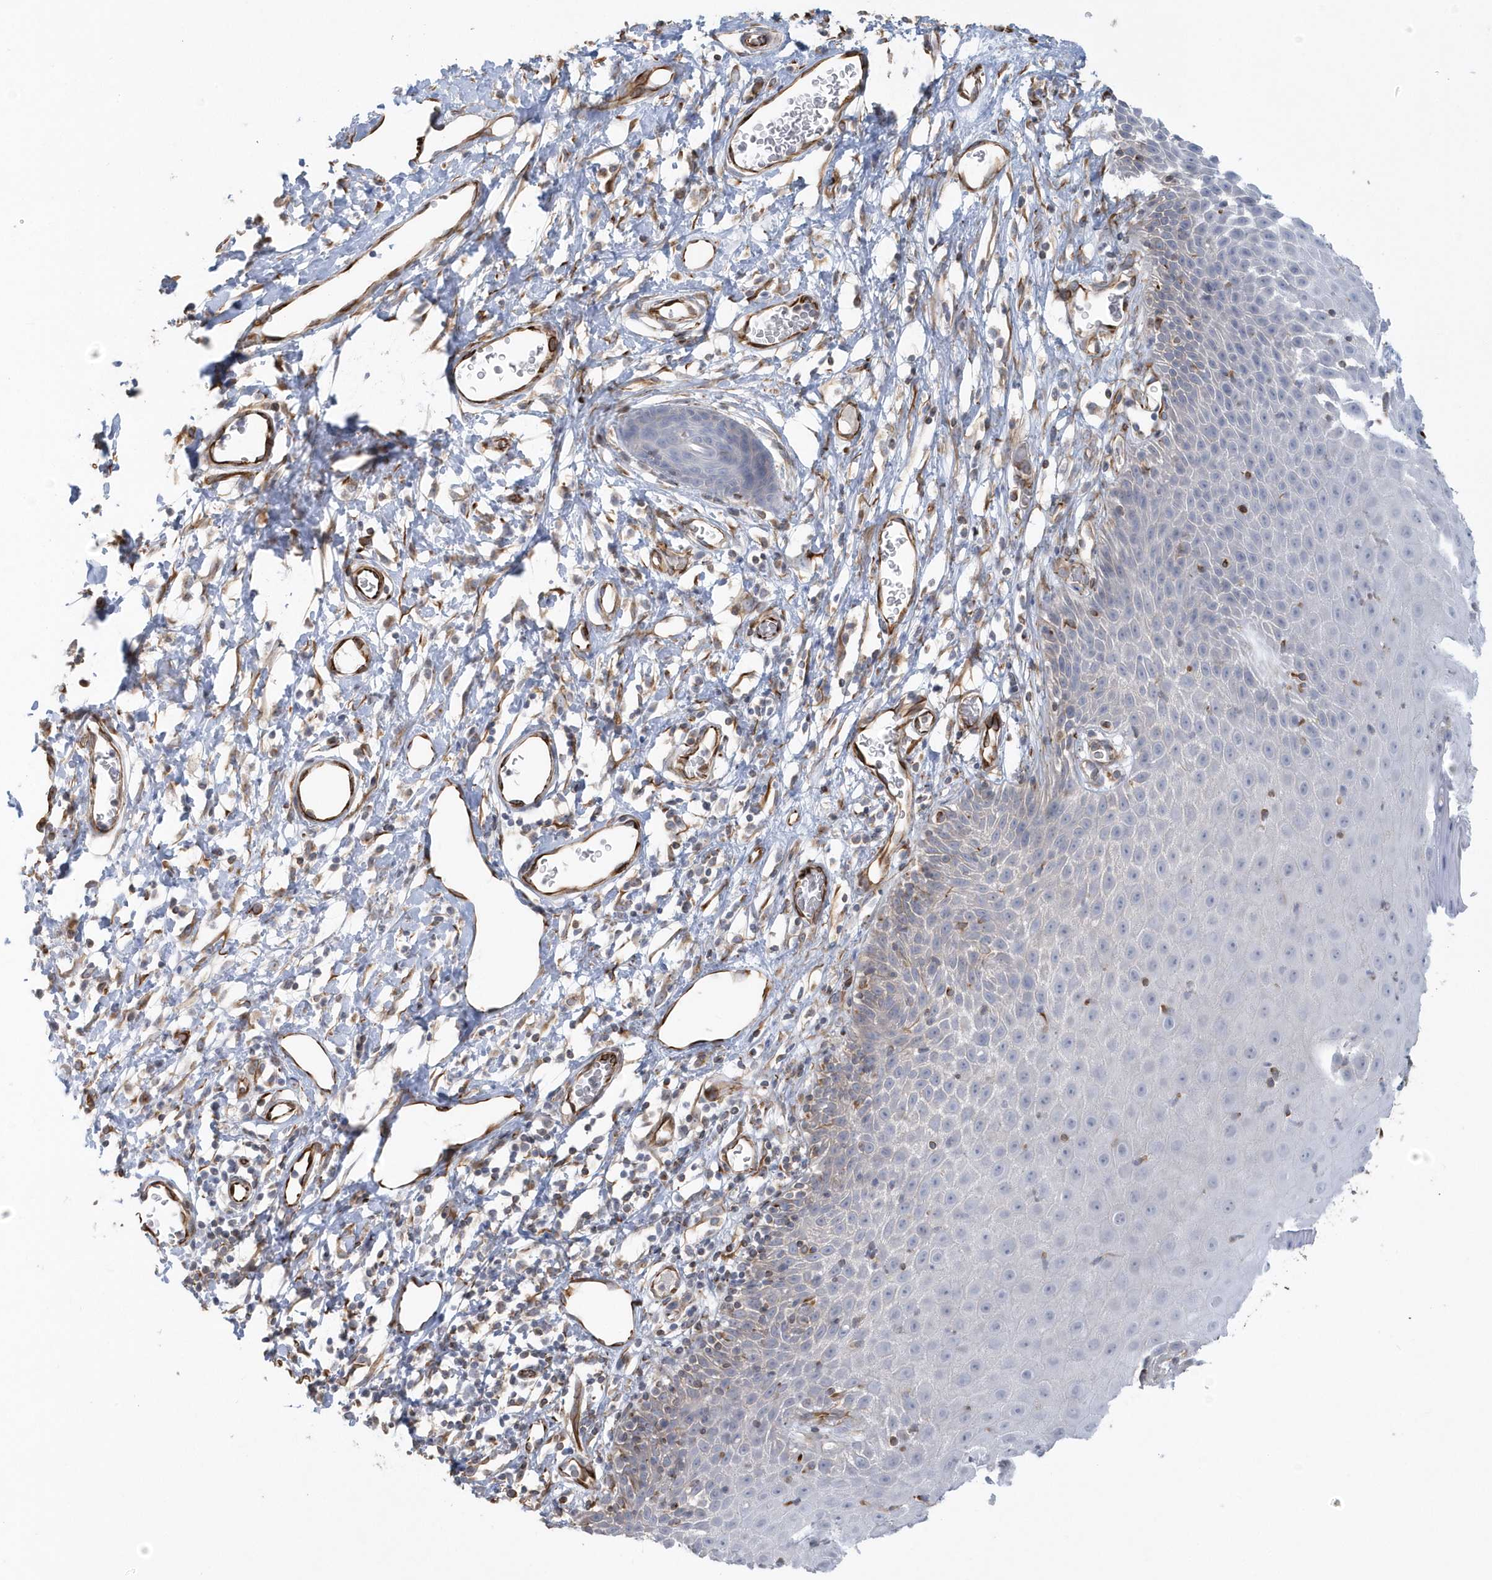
{"staining": {"intensity": "moderate", "quantity": "<25%", "location": "cytoplasmic/membranous"}, "tissue": "skin", "cell_type": "Epidermal cells", "image_type": "normal", "snomed": [{"axis": "morphology", "description": "Normal tissue, NOS"}, {"axis": "topography", "description": "Vulva"}], "caption": "Protein positivity by IHC displays moderate cytoplasmic/membranous staining in about <25% of epidermal cells in benign skin. The staining was performed using DAB (3,3'-diaminobenzidine) to visualize the protein expression in brown, while the nuclei were stained in blue with hematoxylin (Magnification: 20x).", "gene": "RAB17", "patient": {"sex": "female", "age": 68}}